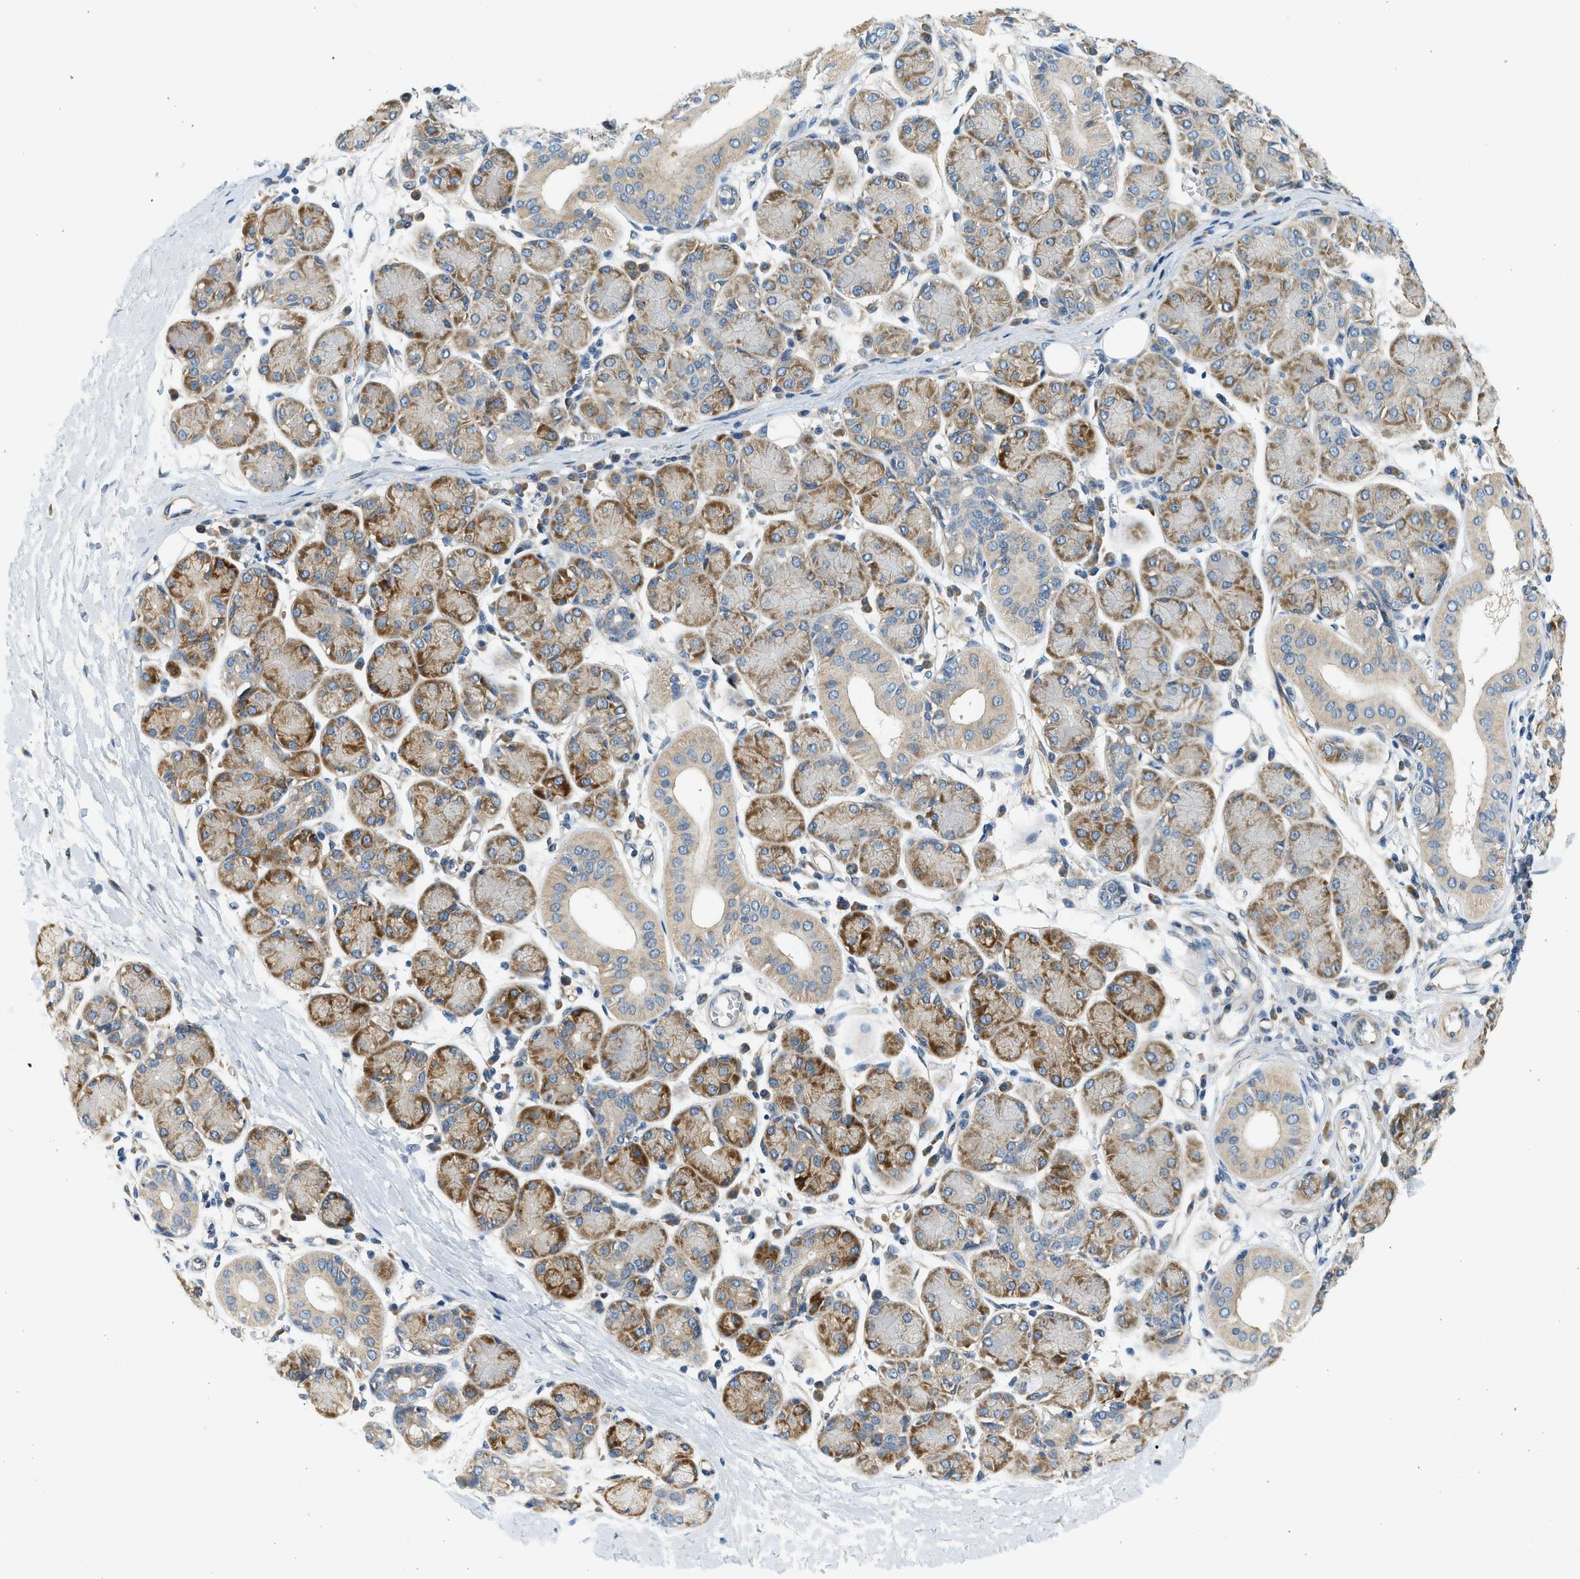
{"staining": {"intensity": "moderate", "quantity": ">75%", "location": "cytoplasmic/membranous"}, "tissue": "salivary gland", "cell_type": "Glandular cells", "image_type": "normal", "snomed": [{"axis": "morphology", "description": "Normal tissue, NOS"}, {"axis": "morphology", "description": "Inflammation, NOS"}, {"axis": "topography", "description": "Lymph node"}, {"axis": "topography", "description": "Salivary gland"}], "caption": "Glandular cells reveal medium levels of moderate cytoplasmic/membranous expression in approximately >75% of cells in benign salivary gland. (DAB (3,3'-diaminobenzidine) = brown stain, brightfield microscopy at high magnification).", "gene": "KDELR2", "patient": {"sex": "male", "age": 3}}